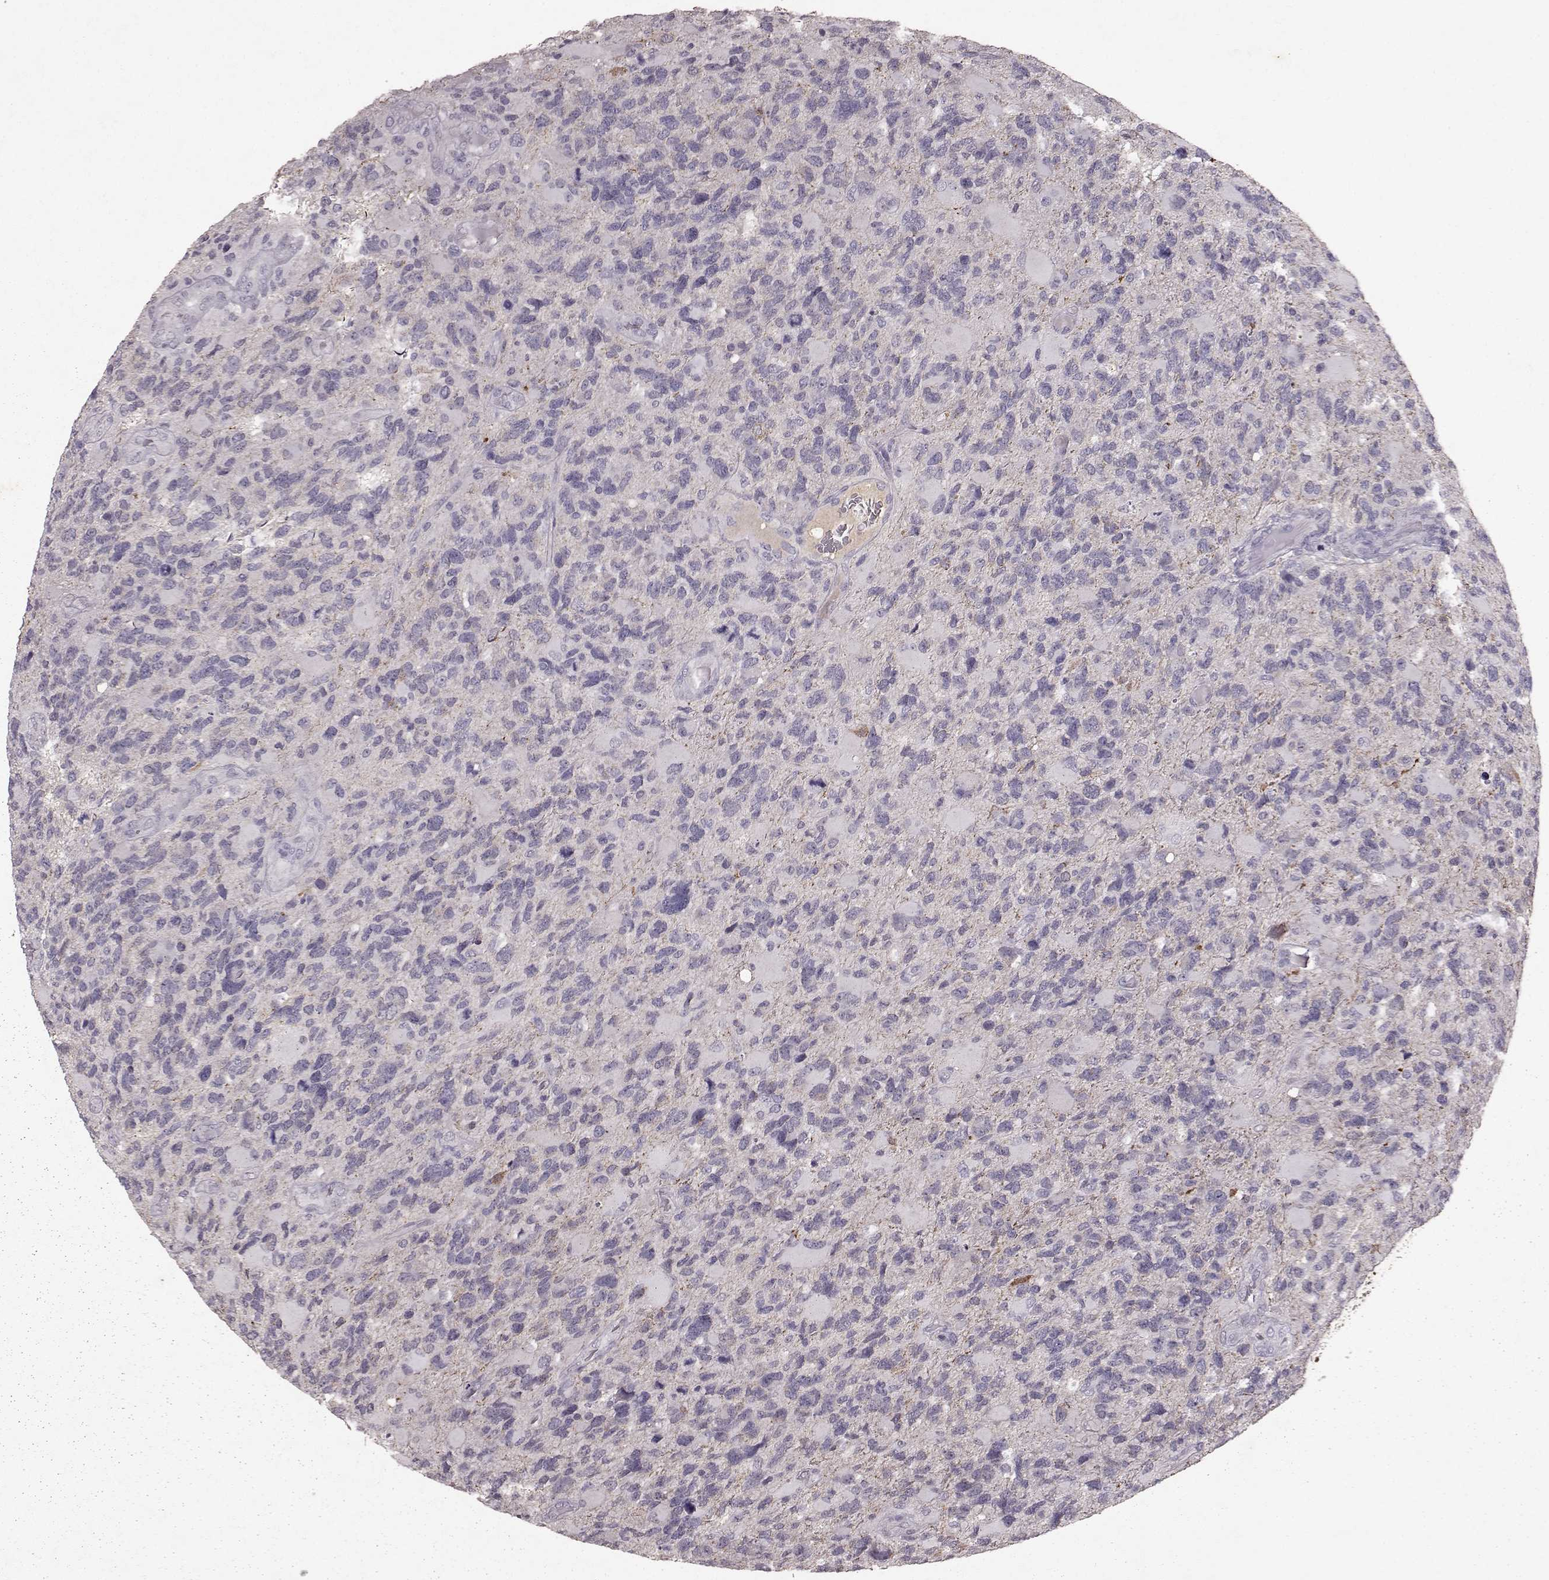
{"staining": {"intensity": "negative", "quantity": "none", "location": "none"}, "tissue": "glioma", "cell_type": "Tumor cells", "image_type": "cancer", "snomed": [{"axis": "morphology", "description": "Glioma, malignant, High grade"}, {"axis": "topography", "description": "Brain"}], "caption": "IHC of malignant high-grade glioma shows no staining in tumor cells.", "gene": "FRRS1L", "patient": {"sex": "female", "age": 71}}